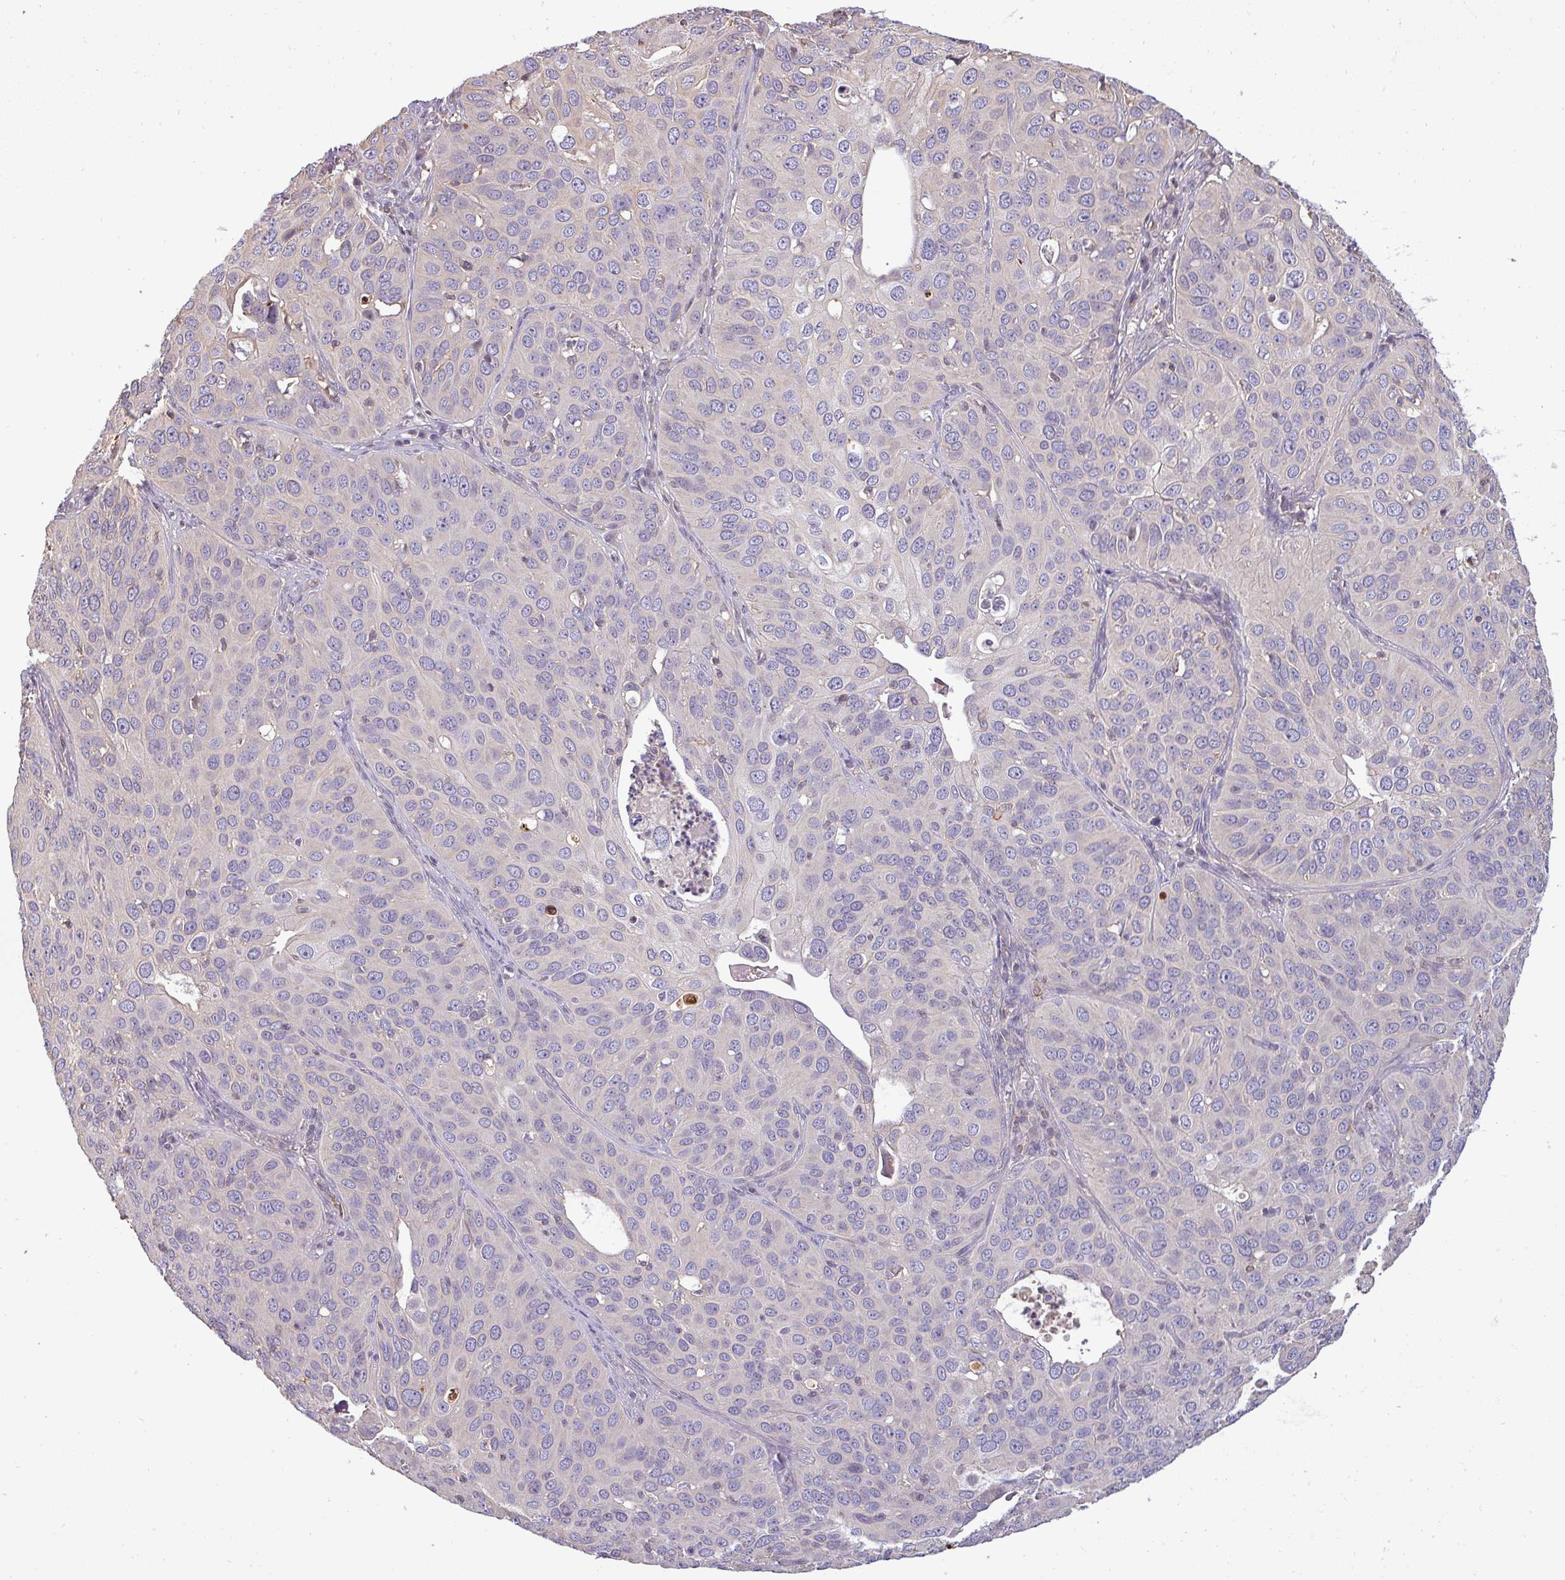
{"staining": {"intensity": "negative", "quantity": "none", "location": "none"}, "tissue": "cervical cancer", "cell_type": "Tumor cells", "image_type": "cancer", "snomed": [{"axis": "morphology", "description": "Squamous cell carcinoma, NOS"}, {"axis": "topography", "description": "Cervix"}], "caption": "A high-resolution histopathology image shows immunohistochemistry (IHC) staining of cervical cancer (squamous cell carcinoma), which displays no significant staining in tumor cells. Nuclei are stained in blue.", "gene": "ZNF835", "patient": {"sex": "female", "age": 36}}